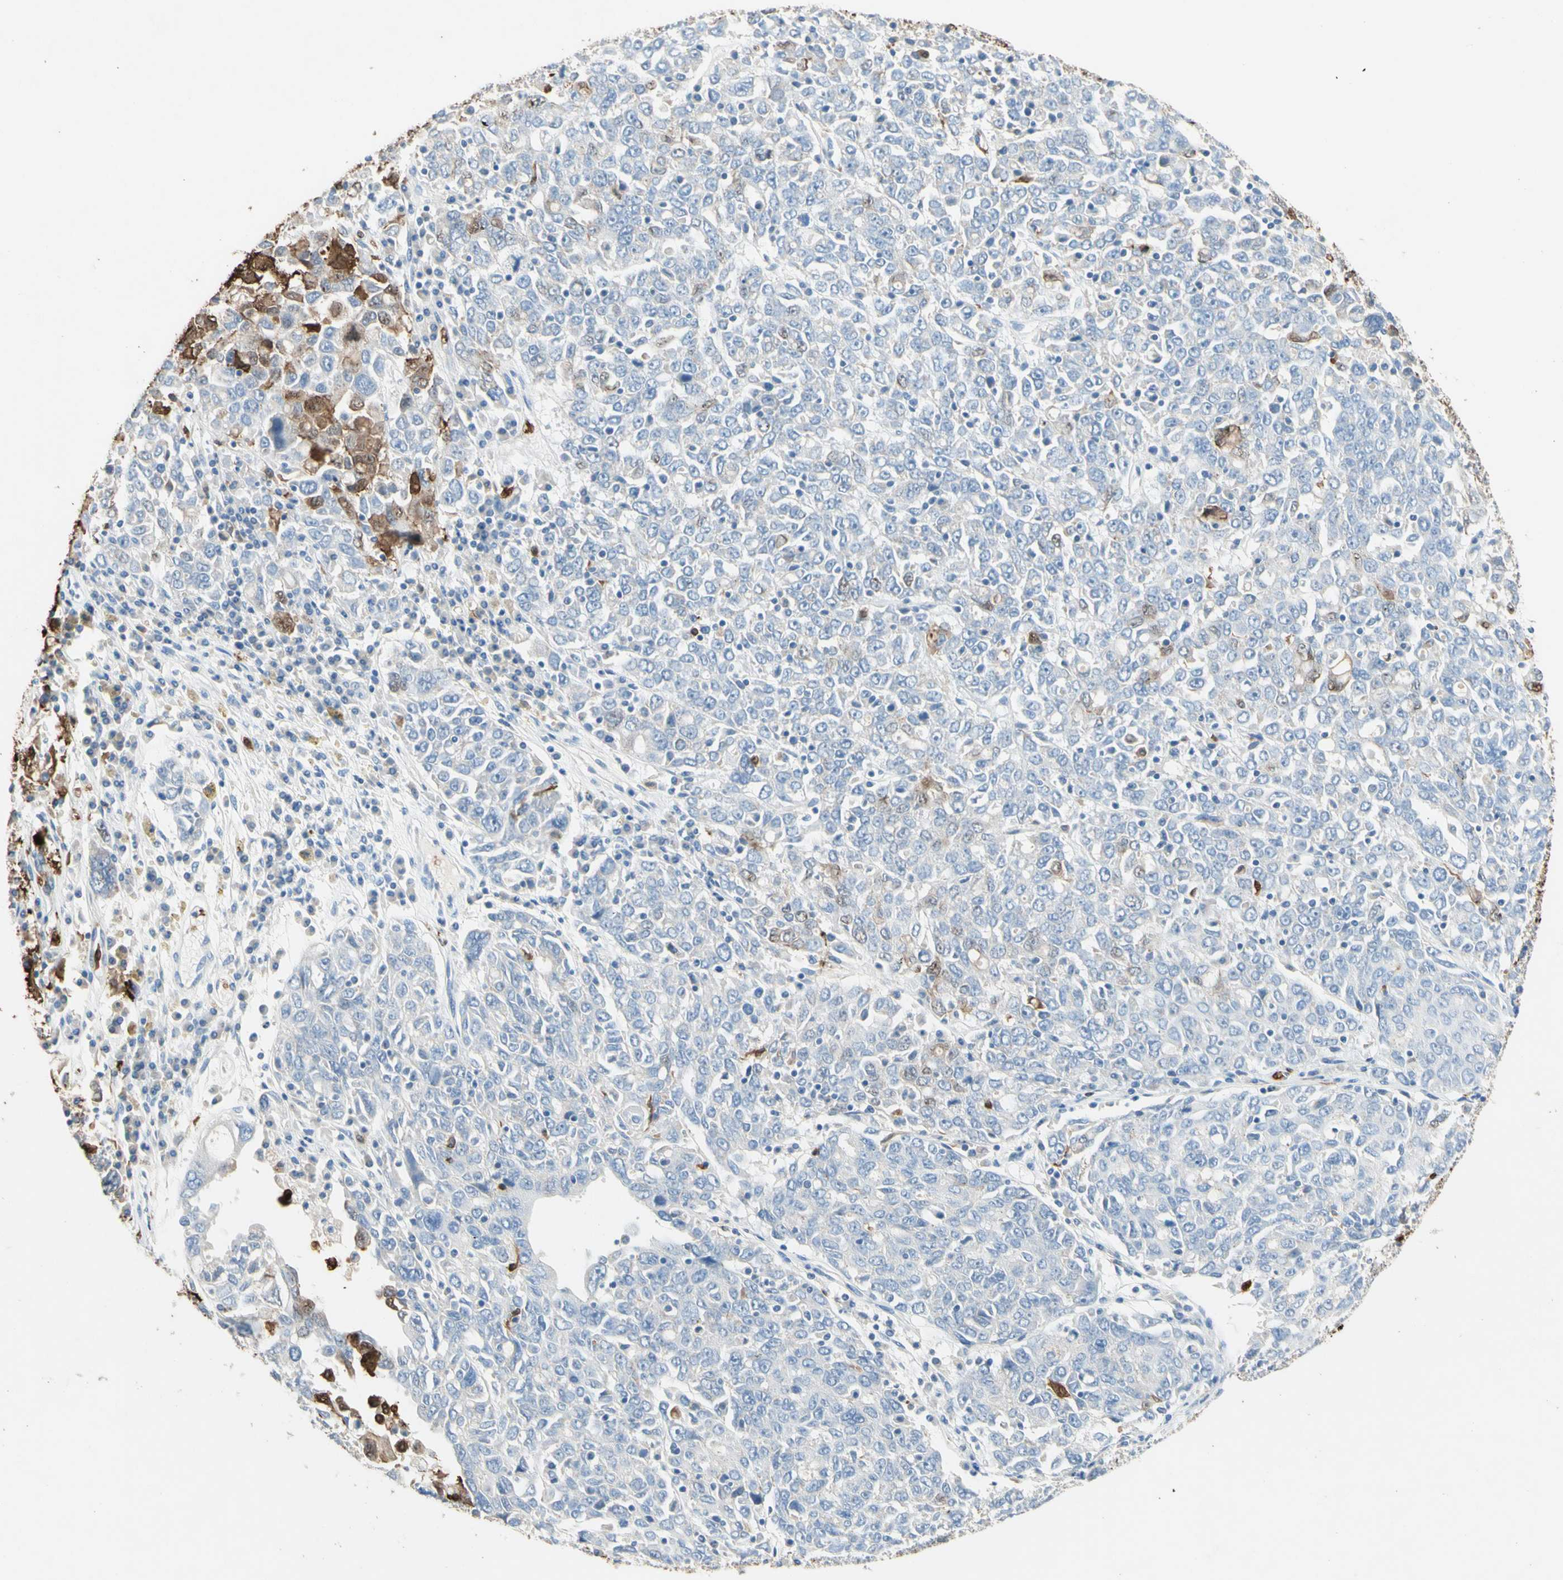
{"staining": {"intensity": "moderate", "quantity": "<25%", "location": "cytoplasmic/membranous,nuclear"}, "tissue": "ovarian cancer", "cell_type": "Tumor cells", "image_type": "cancer", "snomed": [{"axis": "morphology", "description": "Carcinoma, endometroid"}, {"axis": "topography", "description": "Ovary"}], "caption": "Protein staining demonstrates moderate cytoplasmic/membranous and nuclear positivity in approximately <25% of tumor cells in ovarian cancer (endometroid carcinoma).", "gene": "NFKBIZ", "patient": {"sex": "female", "age": 62}}